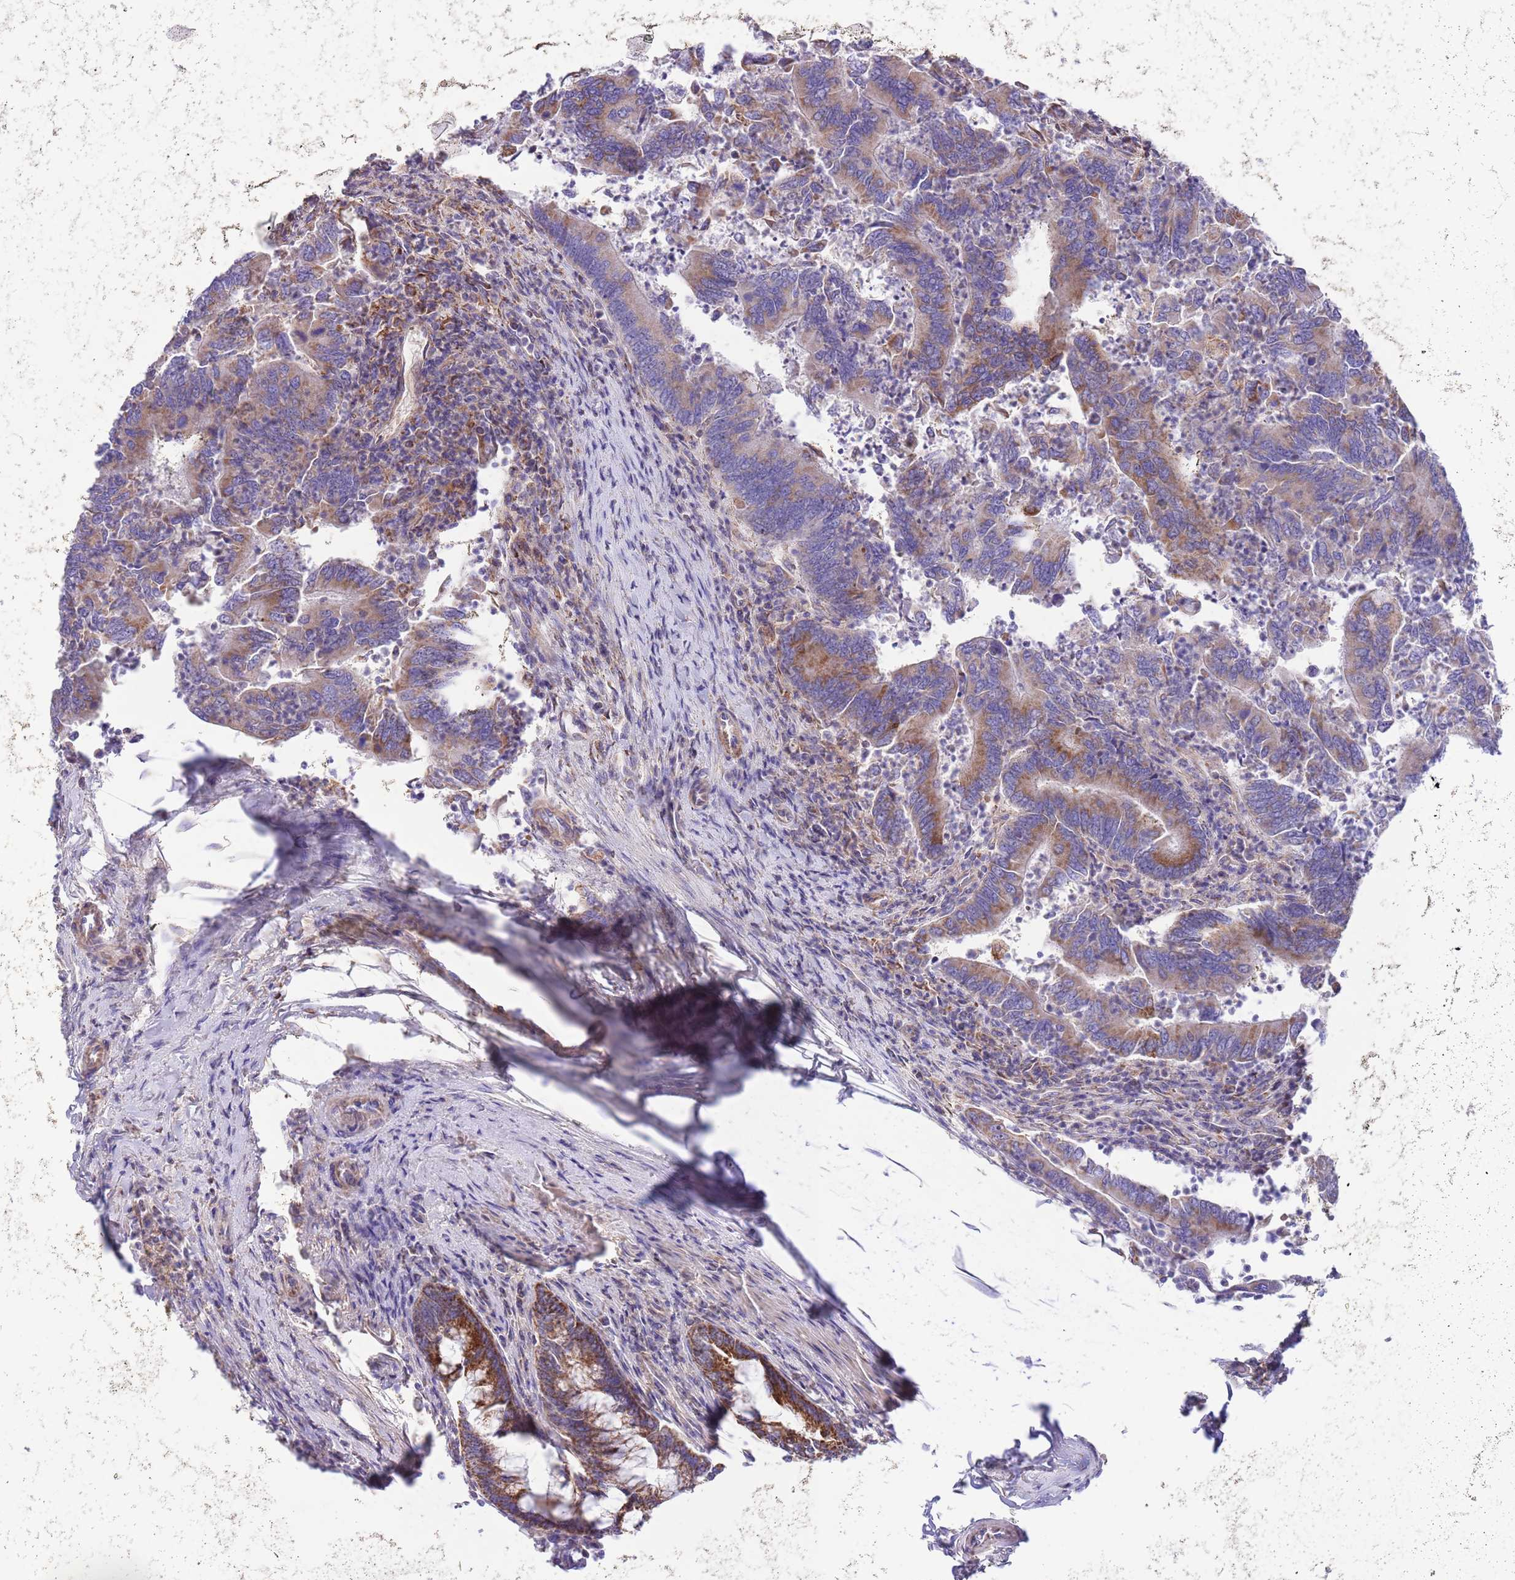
{"staining": {"intensity": "moderate", "quantity": "25%-75%", "location": "cytoplasmic/membranous"}, "tissue": "colorectal cancer", "cell_type": "Tumor cells", "image_type": "cancer", "snomed": [{"axis": "morphology", "description": "Adenocarcinoma, NOS"}, {"axis": "topography", "description": "Colon"}], "caption": "Protein positivity by immunohistochemistry (IHC) displays moderate cytoplasmic/membranous staining in approximately 25%-75% of tumor cells in colorectal cancer (adenocarcinoma).", "gene": "SS18L2", "patient": {"sex": "female", "age": 67}}